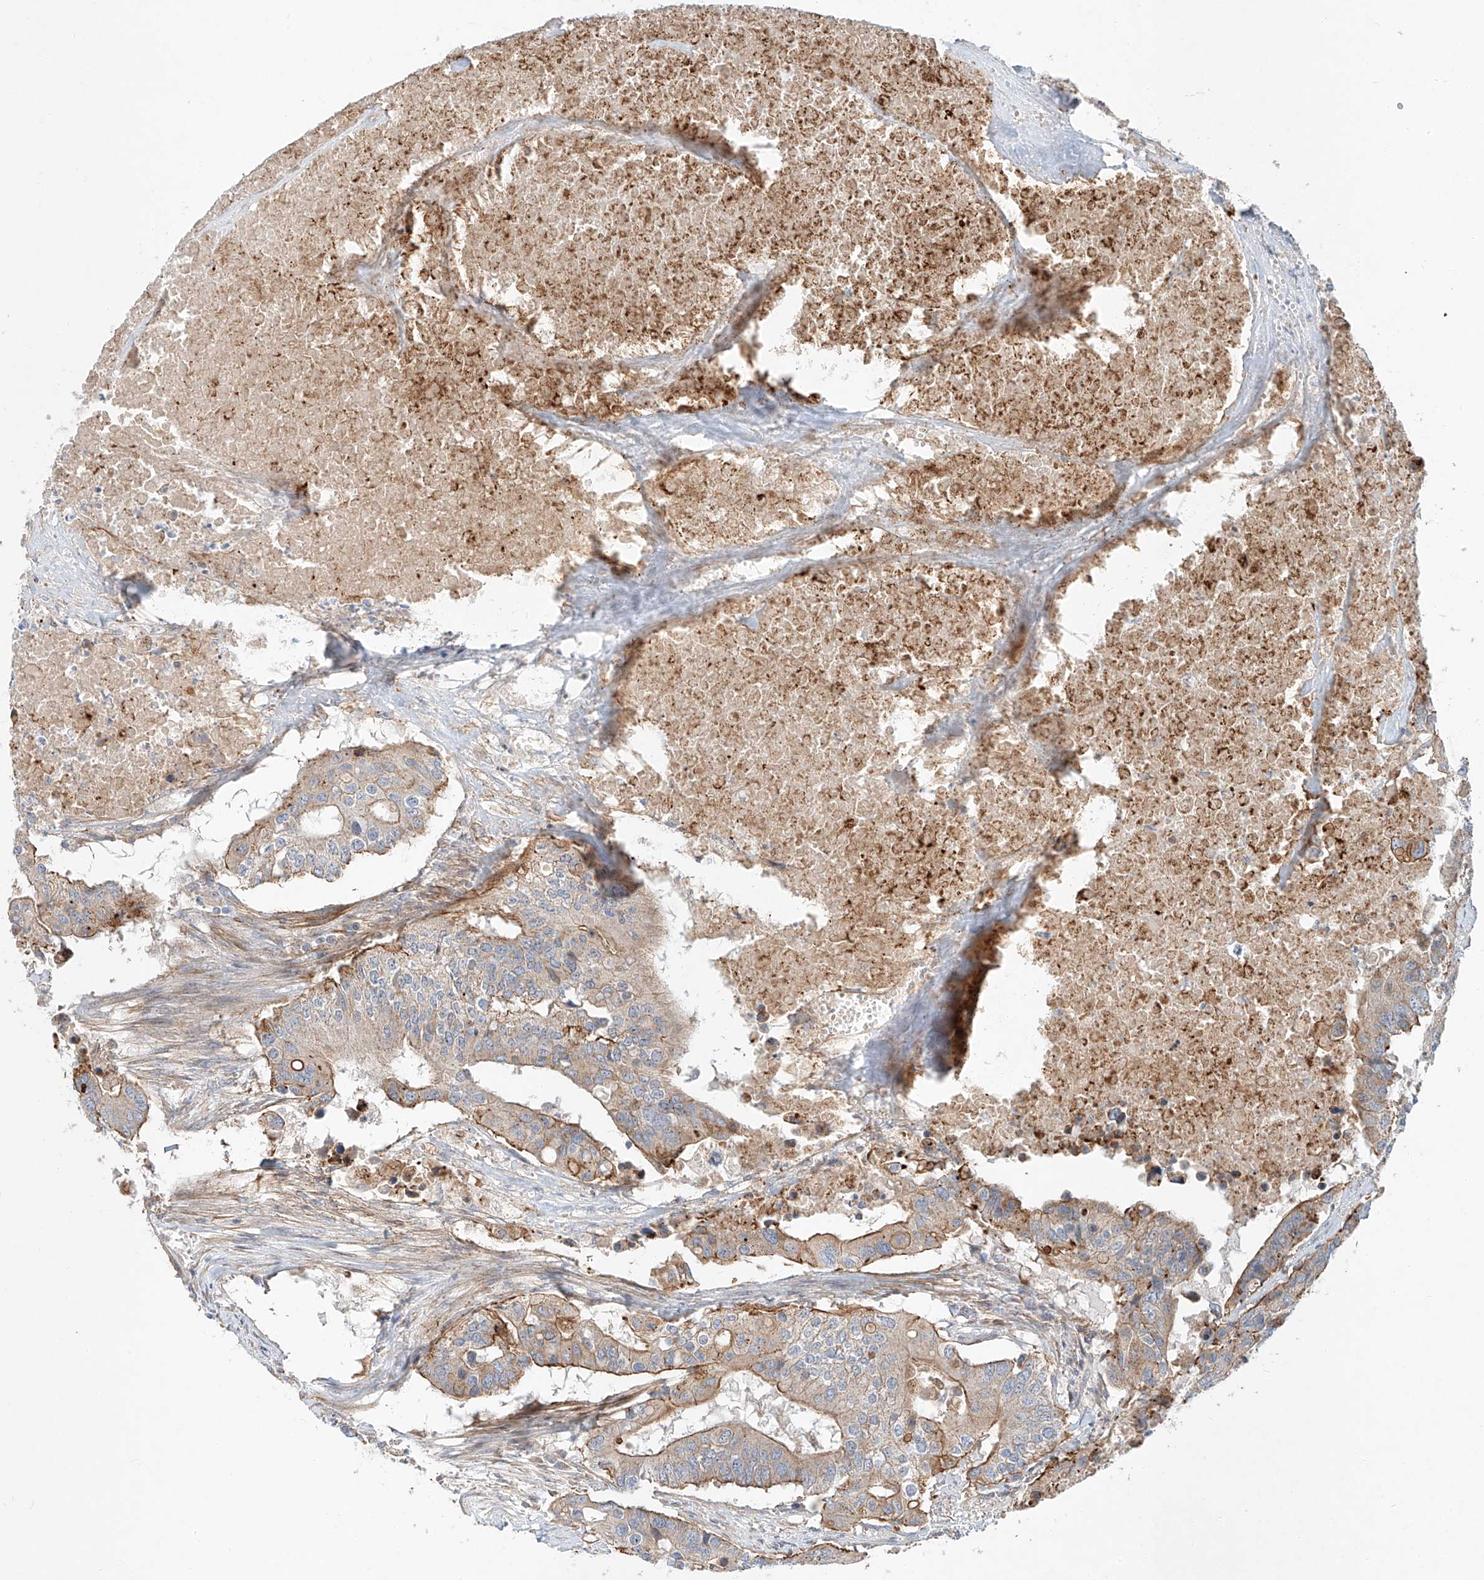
{"staining": {"intensity": "moderate", "quantity": "25%-75%", "location": "cytoplasmic/membranous"}, "tissue": "colorectal cancer", "cell_type": "Tumor cells", "image_type": "cancer", "snomed": [{"axis": "morphology", "description": "Adenocarcinoma, NOS"}, {"axis": "topography", "description": "Colon"}], "caption": "IHC staining of colorectal adenocarcinoma, which shows medium levels of moderate cytoplasmic/membranous positivity in approximately 25%-75% of tumor cells indicating moderate cytoplasmic/membranous protein expression. The staining was performed using DAB (brown) for protein detection and nuclei were counterstained in hematoxylin (blue).", "gene": "AJM1", "patient": {"sex": "male", "age": 77}}